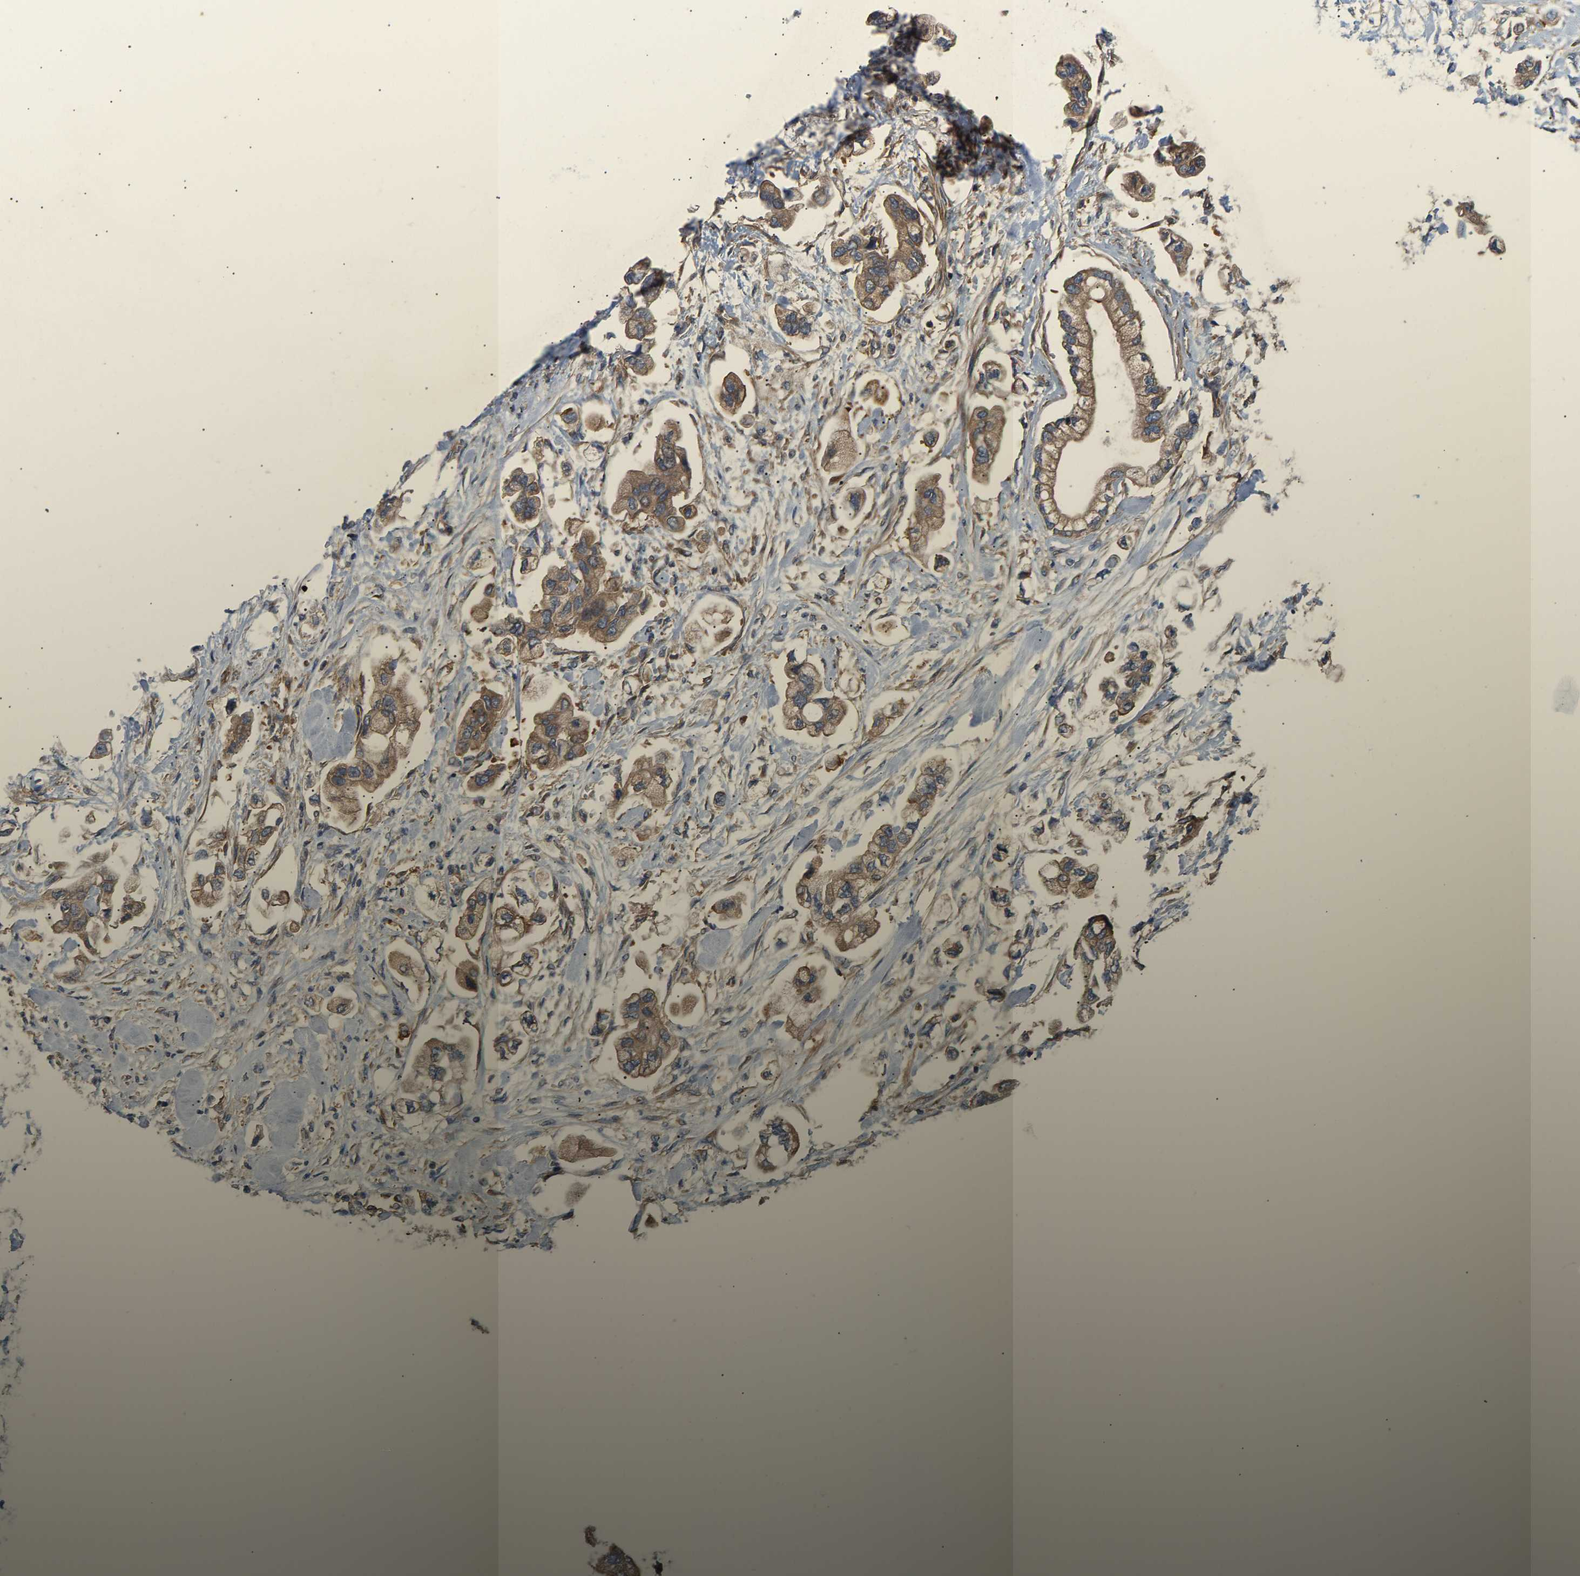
{"staining": {"intensity": "moderate", "quantity": ">75%", "location": "cytoplasmic/membranous"}, "tissue": "stomach cancer", "cell_type": "Tumor cells", "image_type": "cancer", "snomed": [{"axis": "morphology", "description": "Adenocarcinoma, NOS"}, {"axis": "topography", "description": "Stomach"}], "caption": "A brown stain labels moderate cytoplasmic/membranous expression of a protein in stomach adenocarcinoma tumor cells.", "gene": "LAPTM4B", "patient": {"sex": "male", "age": 62}}